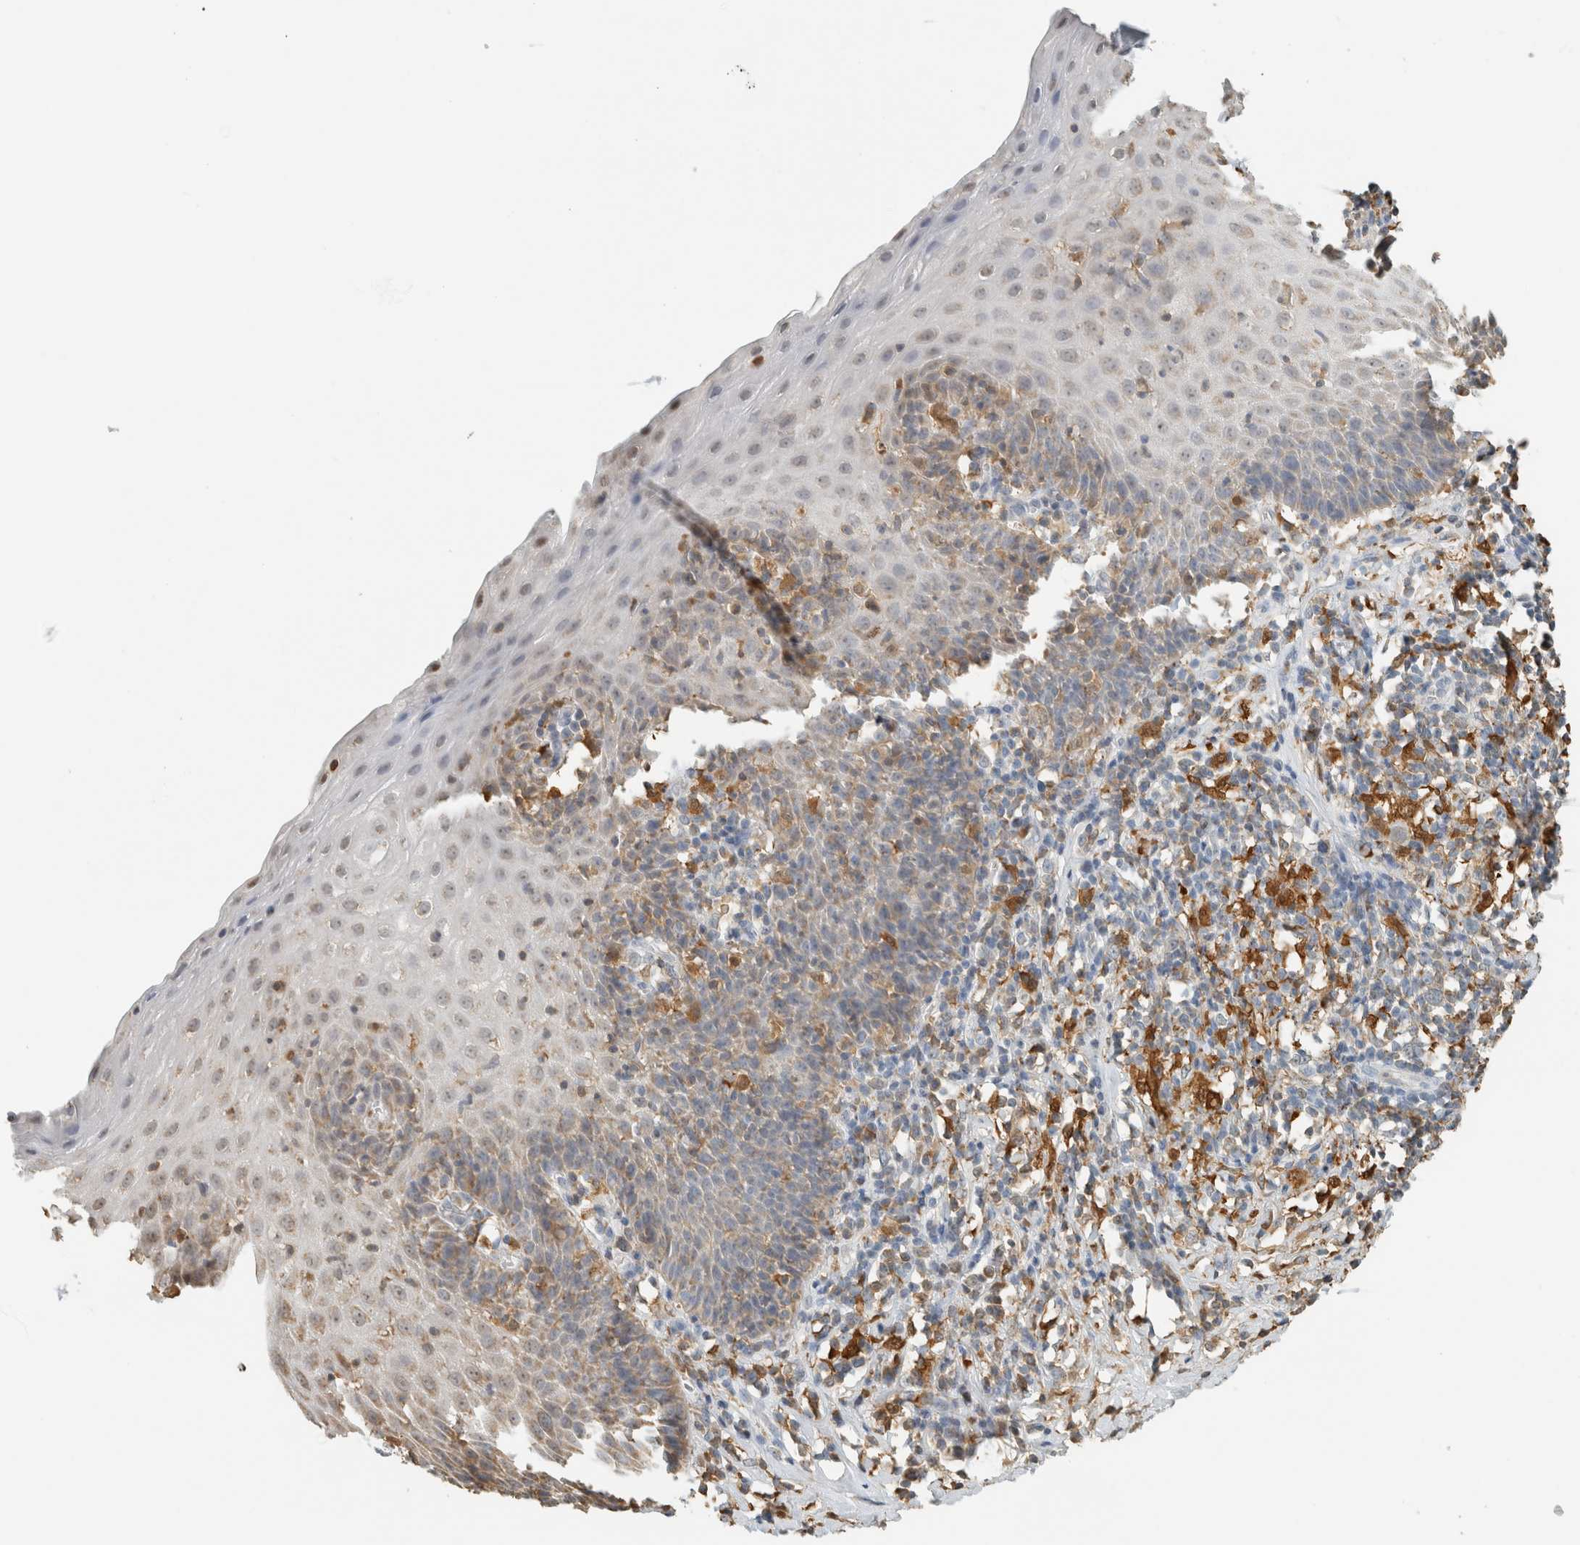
{"staining": {"intensity": "moderate", "quantity": "25%-75%", "location": "cytoplasmic/membranous"}, "tissue": "esophagus", "cell_type": "Squamous epithelial cells", "image_type": "normal", "snomed": [{"axis": "morphology", "description": "Normal tissue, NOS"}, {"axis": "topography", "description": "Esophagus"}], "caption": "Immunohistochemistry (IHC) photomicrograph of normal esophagus stained for a protein (brown), which demonstrates medium levels of moderate cytoplasmic/membranous positivity in about 25%-75% of squamous epithelial cells.", "gene": "CAPG", "patient": {"sex": "female", "age": 61}}